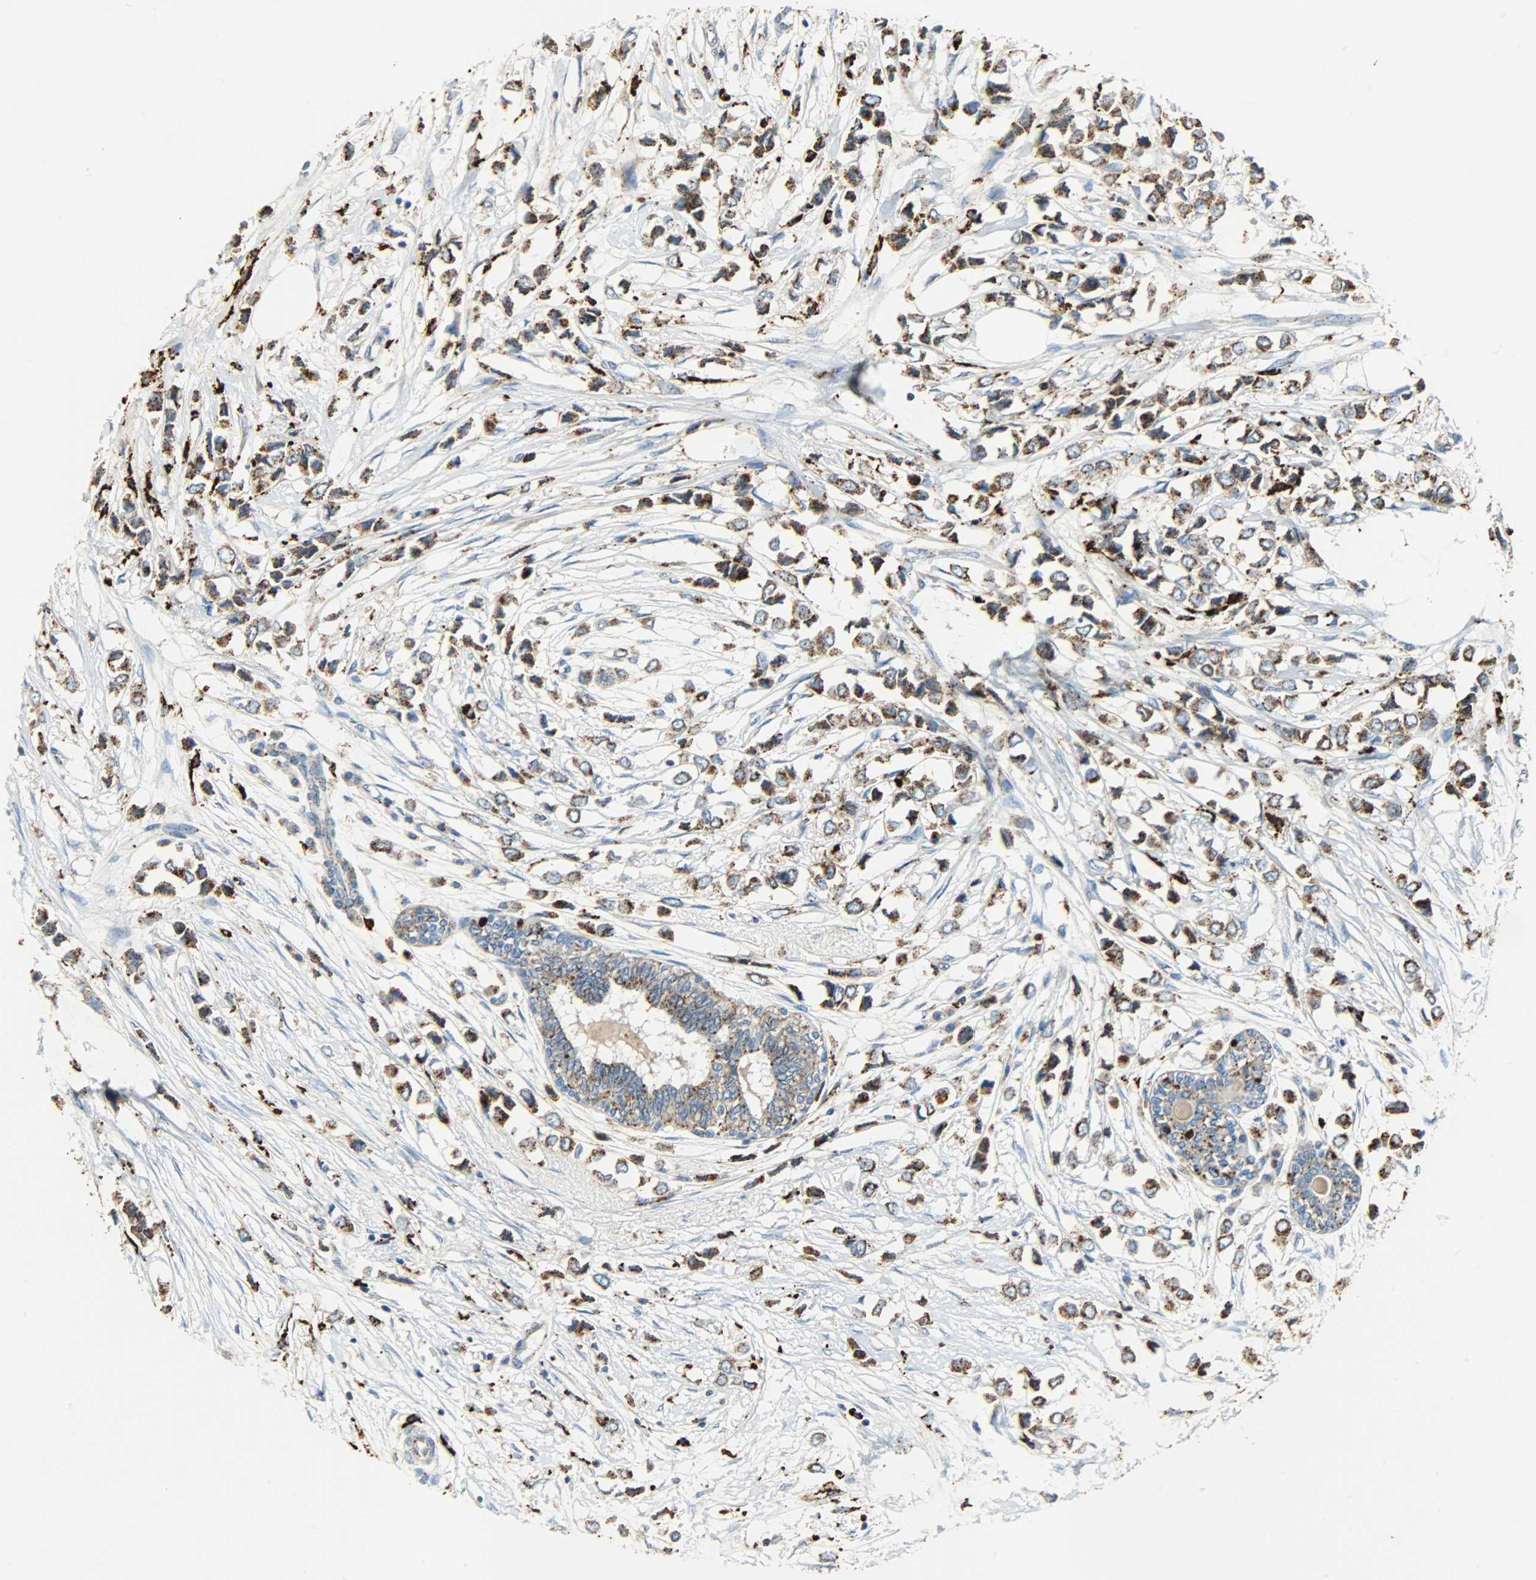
{"staining": {"intensity": "strong", "quantity": ">75%", "location": "cytoplasmic/membranous"}, "tissue": "breast cancer", "cell_type": "Tumor cells", "image_type": "cancer", "snomed": [{"axis": "morphology", "description": "Lobular carcinoma"}, {"axis": "topography", "description": "Breast"}], "caption": "High-magnification brightfield microscopy of lobular carcinoma (breast) stained with DAB (3,3'-diaminobenzidine) (brown) and counterstained with hematoxylin (blue). tumor cells exhibit strong cytoplasmic/membranous expression is identified in approximately>75% of cells.", "gene": "ASAH1", "patient": {"sex": "female", "age": 51}}